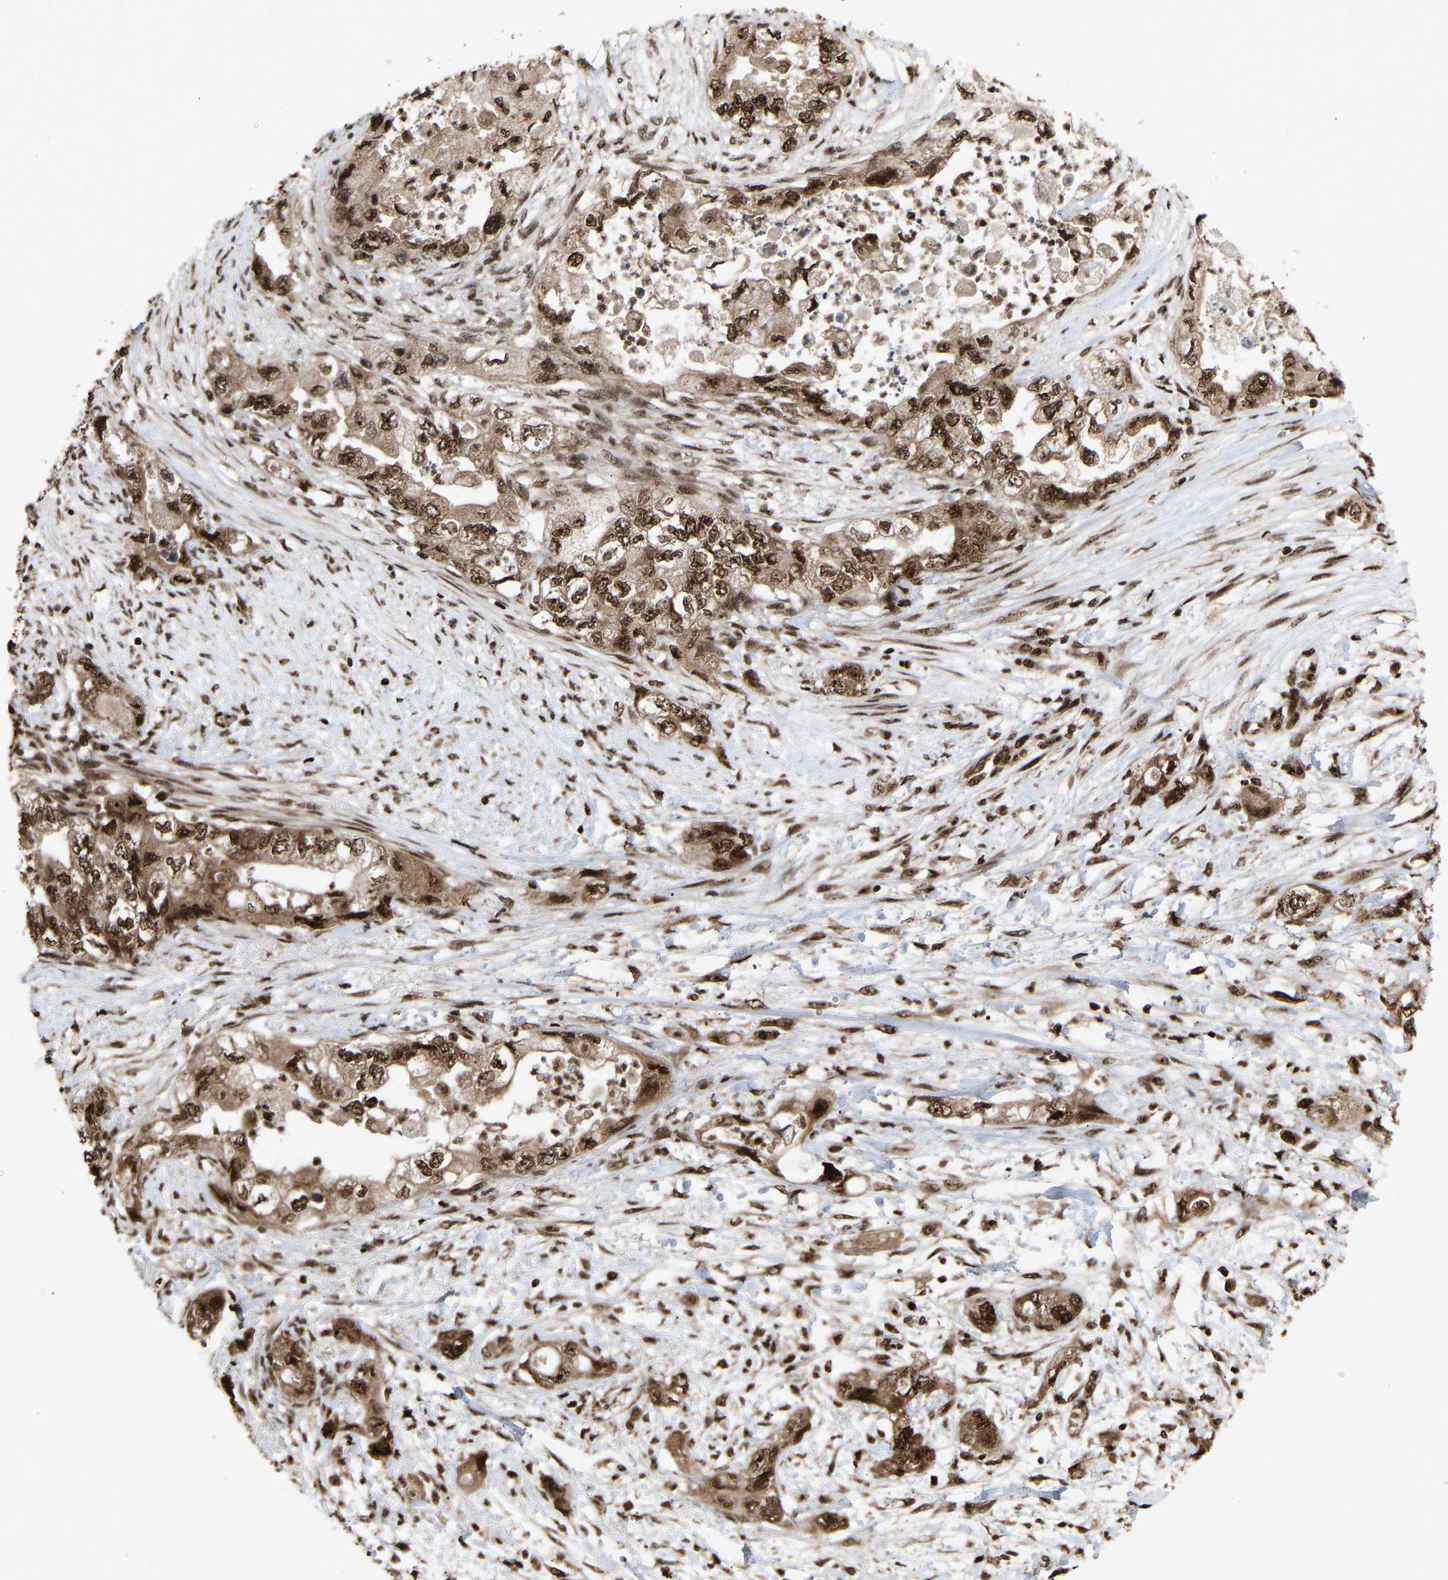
{"staining": {"intensity": "strong", "quantity": ">75%", "location": "cytoplasmic/membranous,nuclear"}, "tissue": "pancreatic cancer", "cell_type": "Tumor cells", "image_type": "cancer", "snomed": [{"axis": "morphology", "description": "Adenocarcinoma, NOS"}, {"axis": "topography", "description": "Pancreas"}], "caption": "Immunohistochemistry (IHC) micrograph of adenocarcinoma (pancreatic) stained for a protein (brown), which reveals high levels of strong cytoplasmic/membranous and nuclear staining in about >75% of tumor cells.", "gene": "ALYREF", "patient": {"sex": "female", "age": 73}}